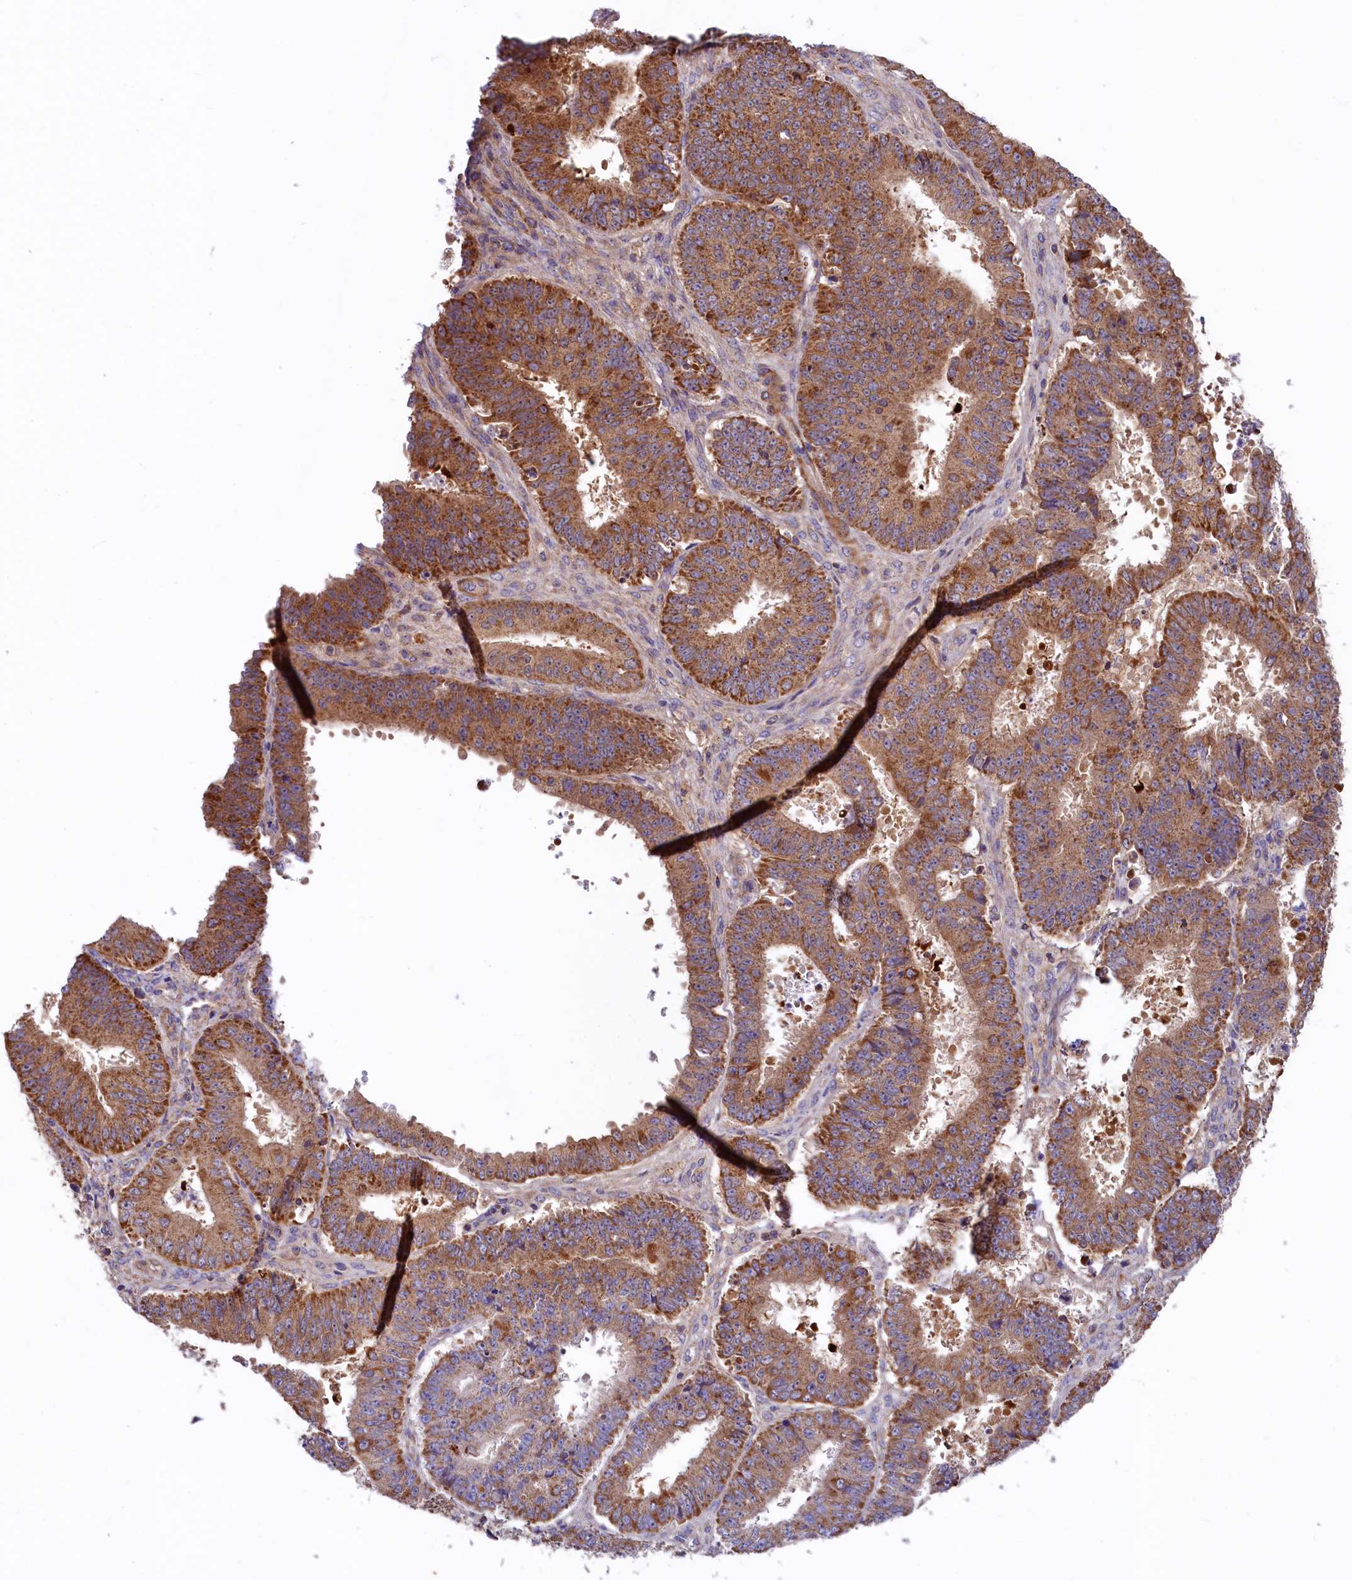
{"staining": {"intensity": "strong", "quantity": ">75%", "location": "cytoplasmic/membranous"}, "tissue": "ovarian cancer", "cell_type": "Tumor cells", "image_type": "cancer", "snomed": [{"axis": "morphology", "description": "Carcinoma, endometroid"}, {"axis": "topography", "description": "Appendix"}, {"axis": "topography", "description": "Ovary"}], "caption": "A brown stain highlights strong cytoplasmic/membranous expression of a protein in ovarian endometroid carcinoma tumor cells.", "gene": "CIAO3", "patient": {"sex": "female", "age": 42}}